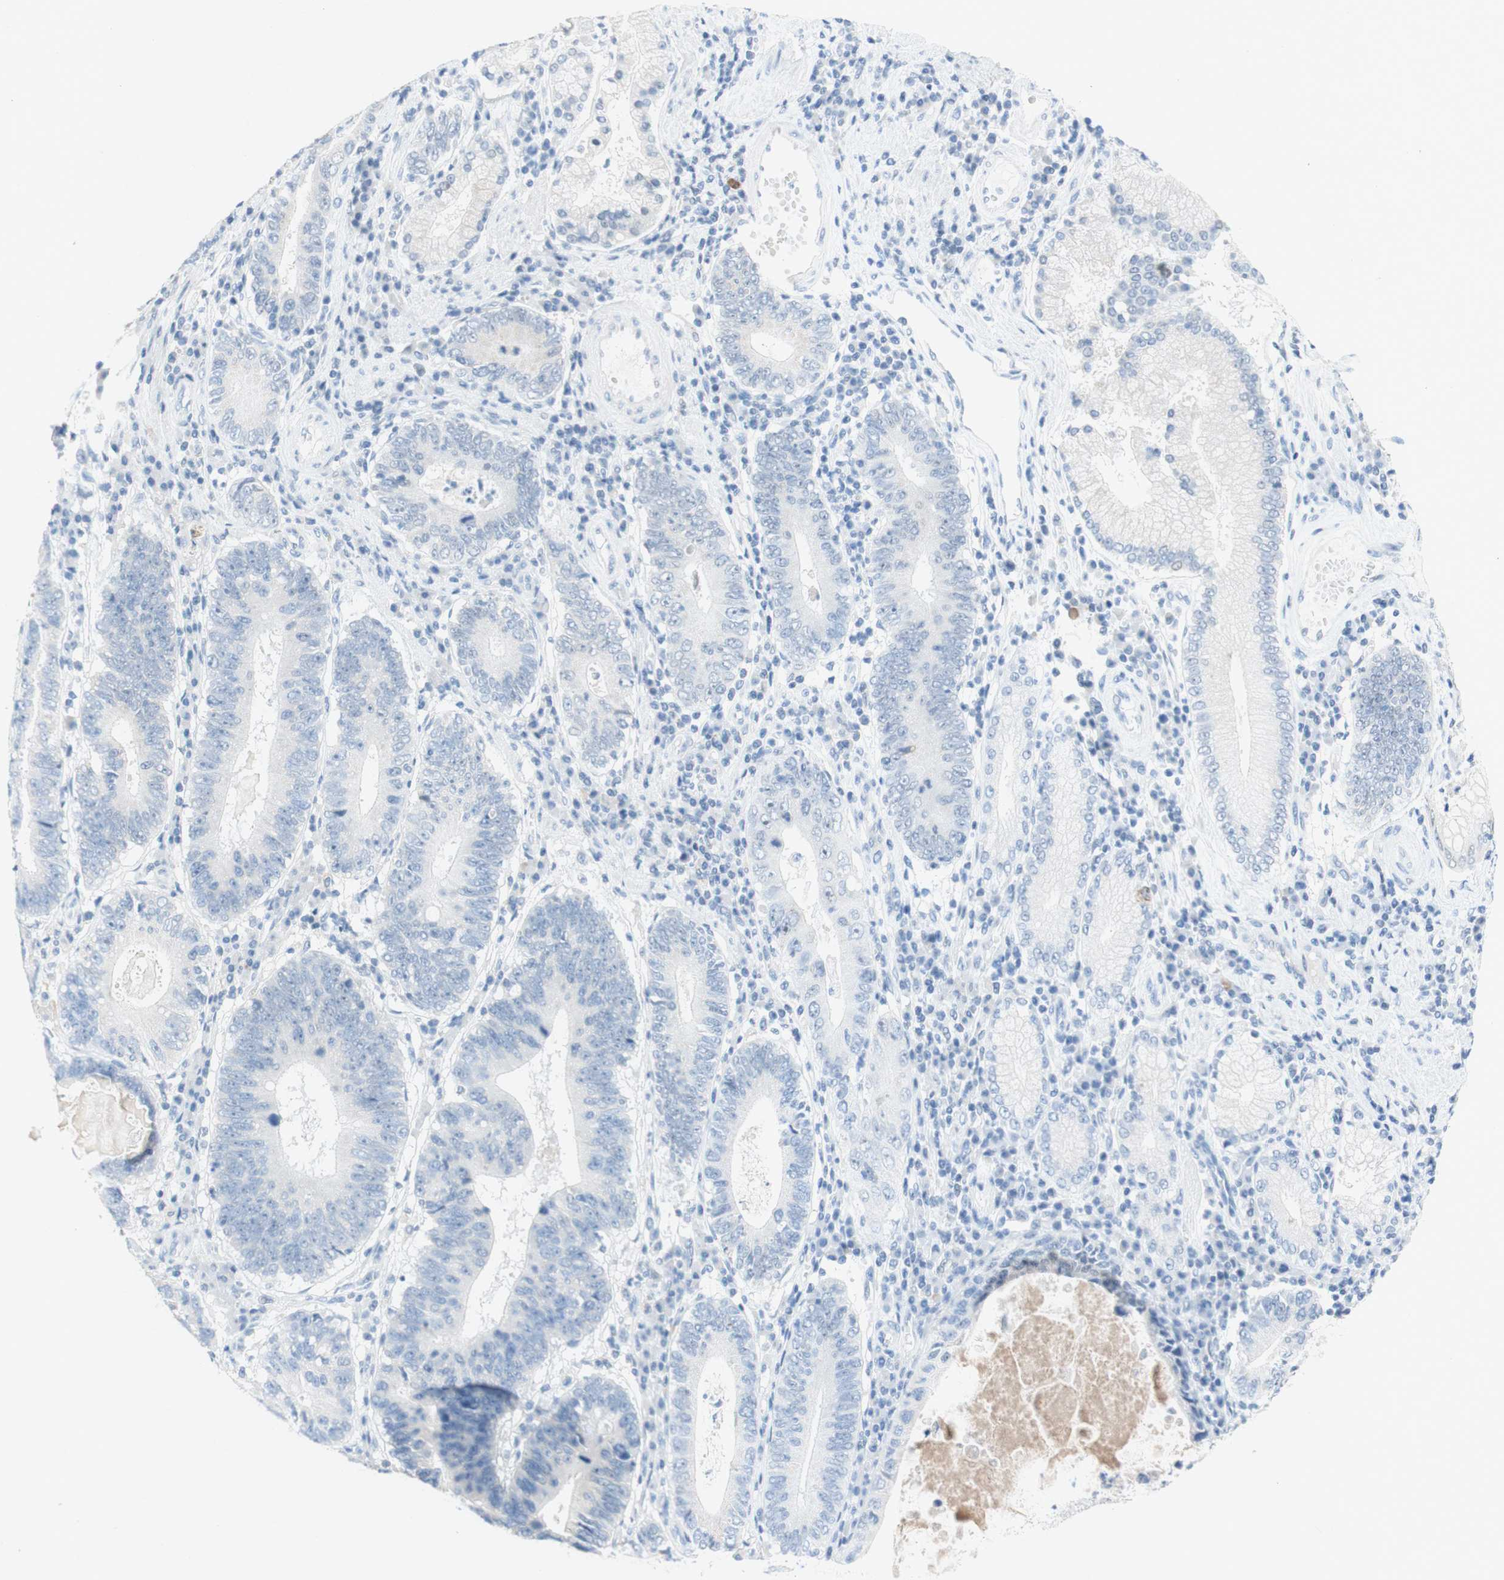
{"staining": {"intensity": "negative", "quantity": "none", "location": "none"}, "tissue": "stomach cancer", "cell_type": "Tumor cells", "image_type": "cancer", "snomed": [{"axis": "morphology", "description": "Adenocarcinoma, NOS"}, {"axis": "topography", "description": "Stomach"}], "caption": "Tumor cells are negative for protein expression in human adenocarcinoma (stomach). Nuclei are stained in blue.", "gene": "POLR2J3", "patient": {"sex": "male", "age": 59}}